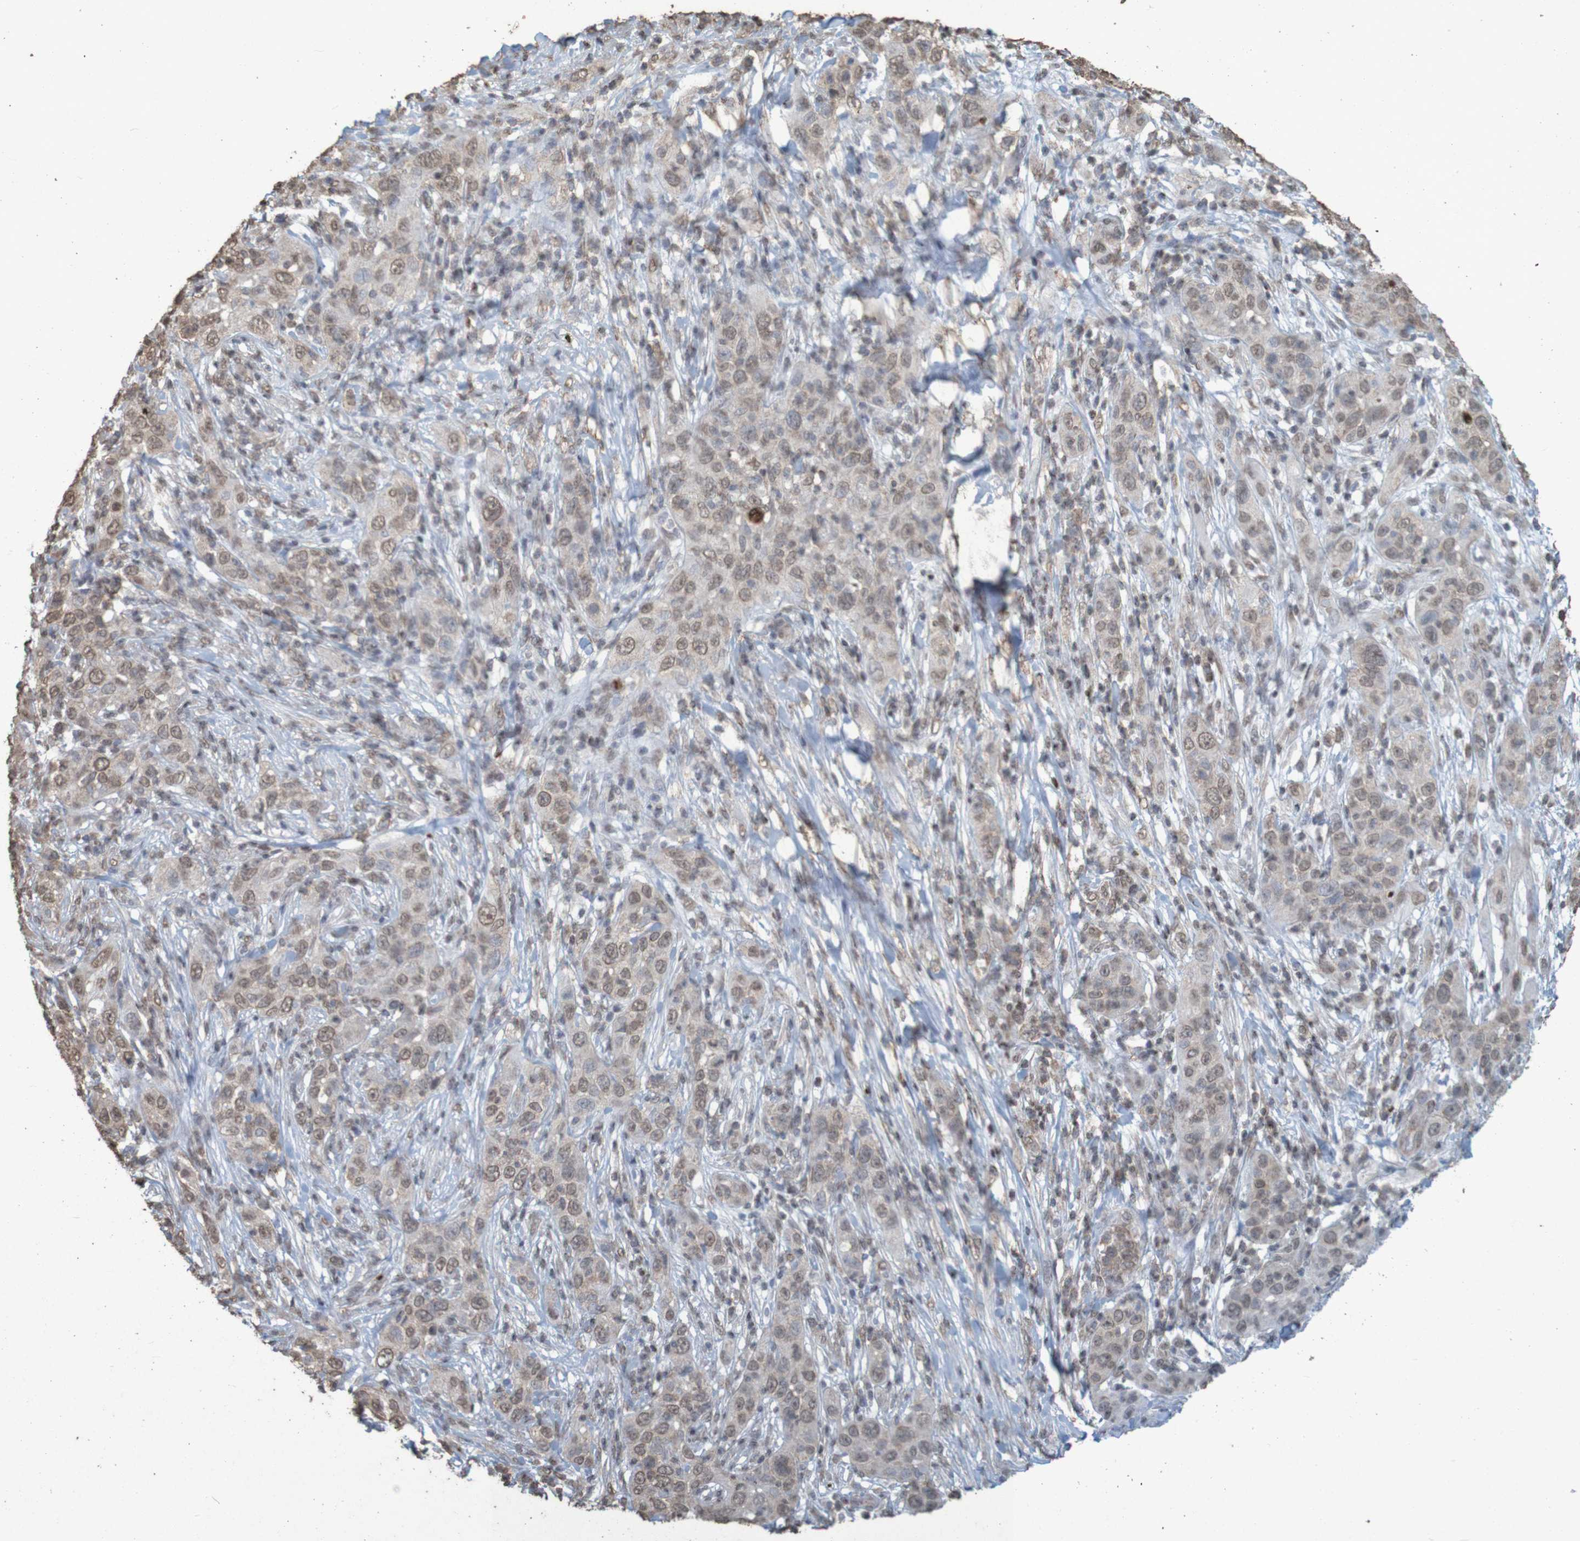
{"staining": {"intensity": "weak", "quantity": ">75%", "location": "nuclear"}, "tissue": "skin cancer", "cell_type": "Tumor cells", "image_type": "cancer", "snomed": [{"axis": "morphology", "description": "Squamous cell carcinoma, NOS"}, {"axis": "topography", "description": "Skin"}], "caption": "Immunohistochemical staining of human skin cancer (squamous cell carcinoma) exhibits low levels of weak nuclear expression in about >75% of tumor cells.", "gene": "GFI1", "patient": {"sex": "female", "age": 88}}